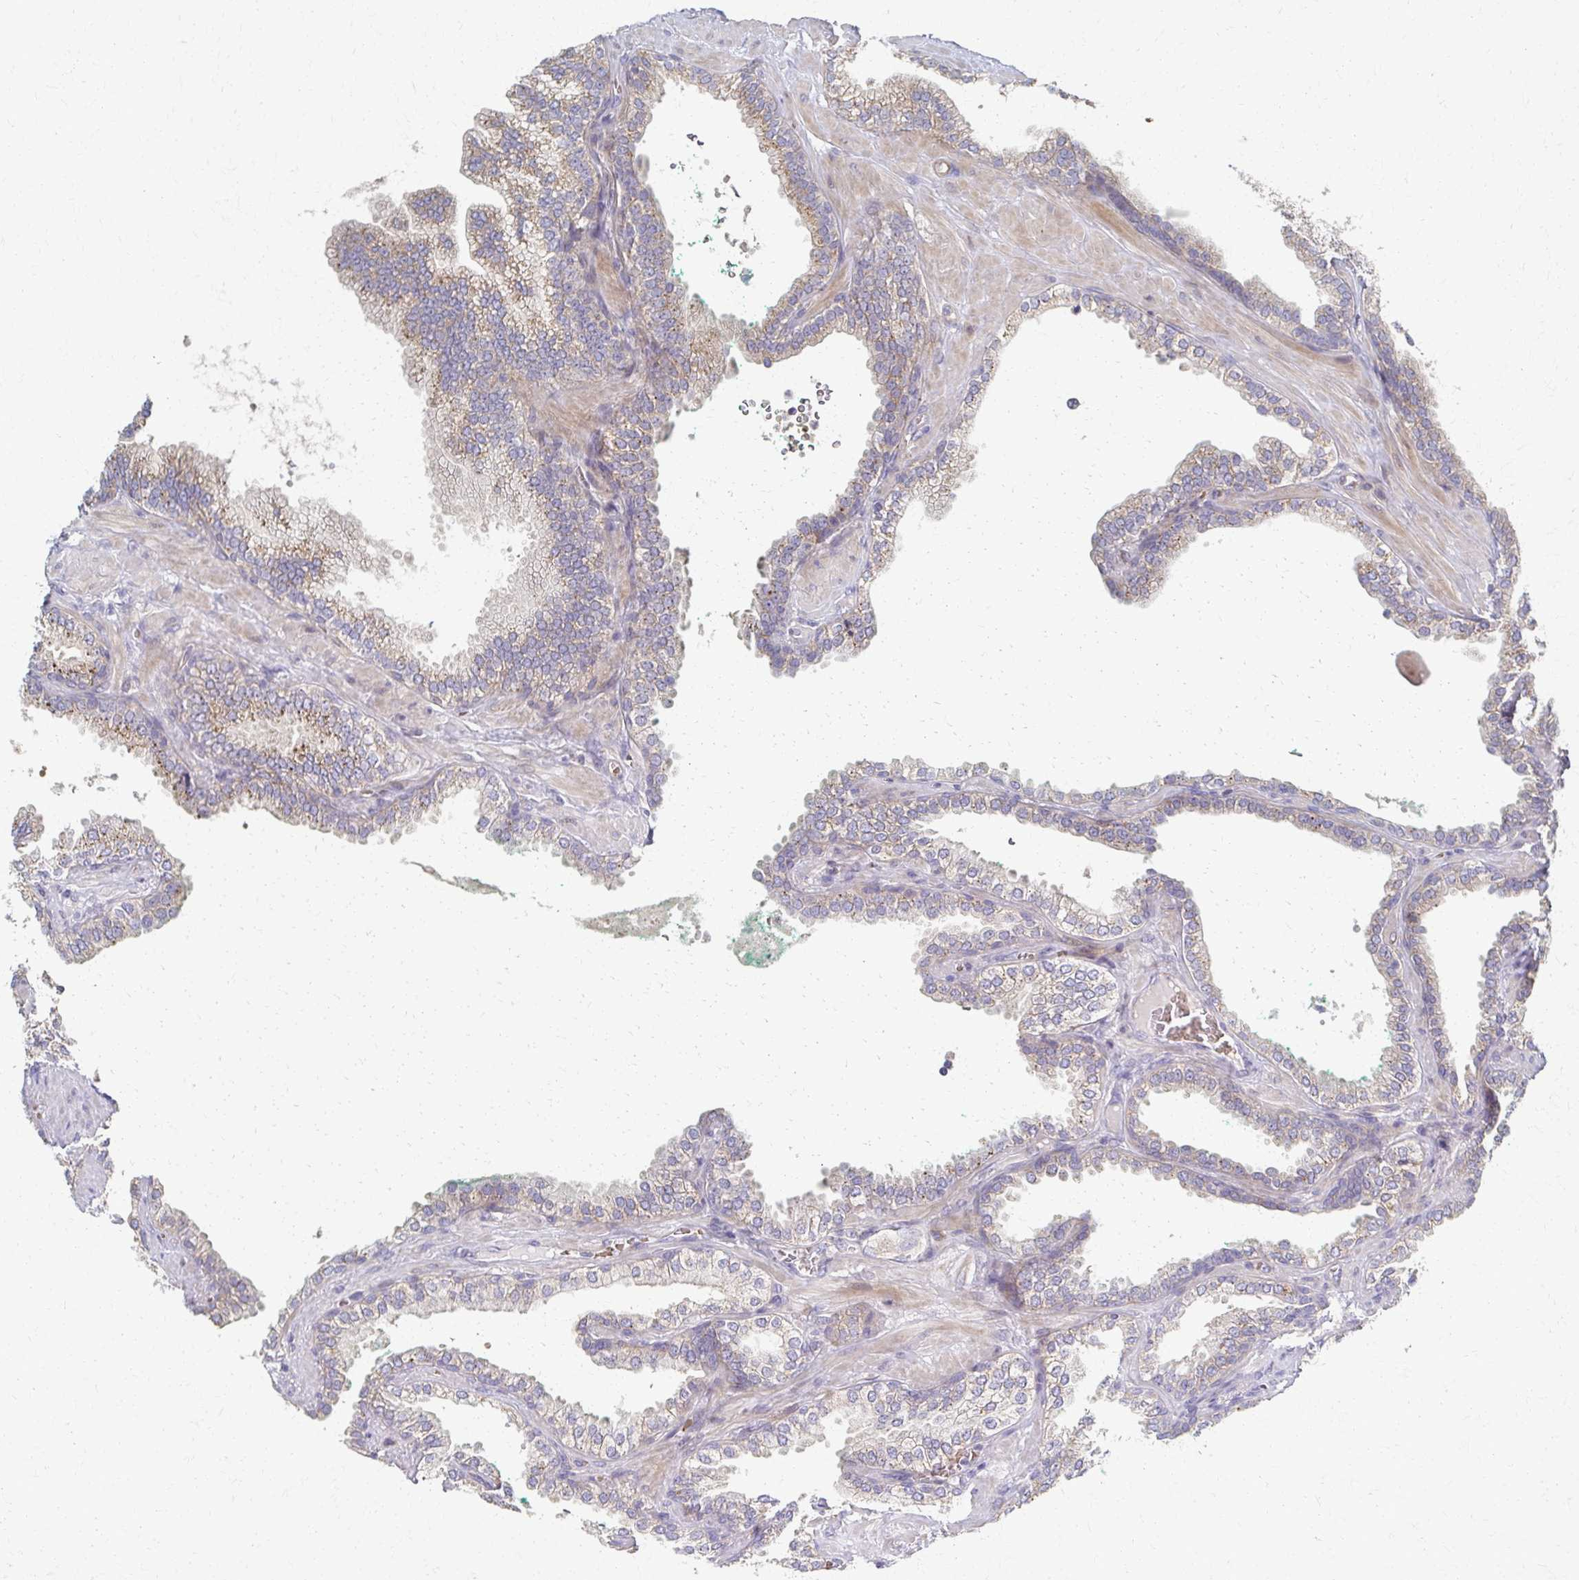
{"staining": {"intensity": "weak", "quantity": "25%-75%", "location": "cytoplasmic/membranous"}, "tissue": "prostate cancer", "cell_type": "Tumor cells", "image_type": "cancer", "snomed": [{"axis": "morphology", "description": "Adenocarcinoma, High grade"}, {"axis": "topography", "description": "Prostate"}], "caption": "High-grade adenocarcinoma (prostate) tissue displays weak cytoplasmic/membranous positivity in approximately 25%-75% of tumor cells, visualized by immunohistochemistry.", "gene": "SKA2", "patient": {"sex": "male", "age": 68}}